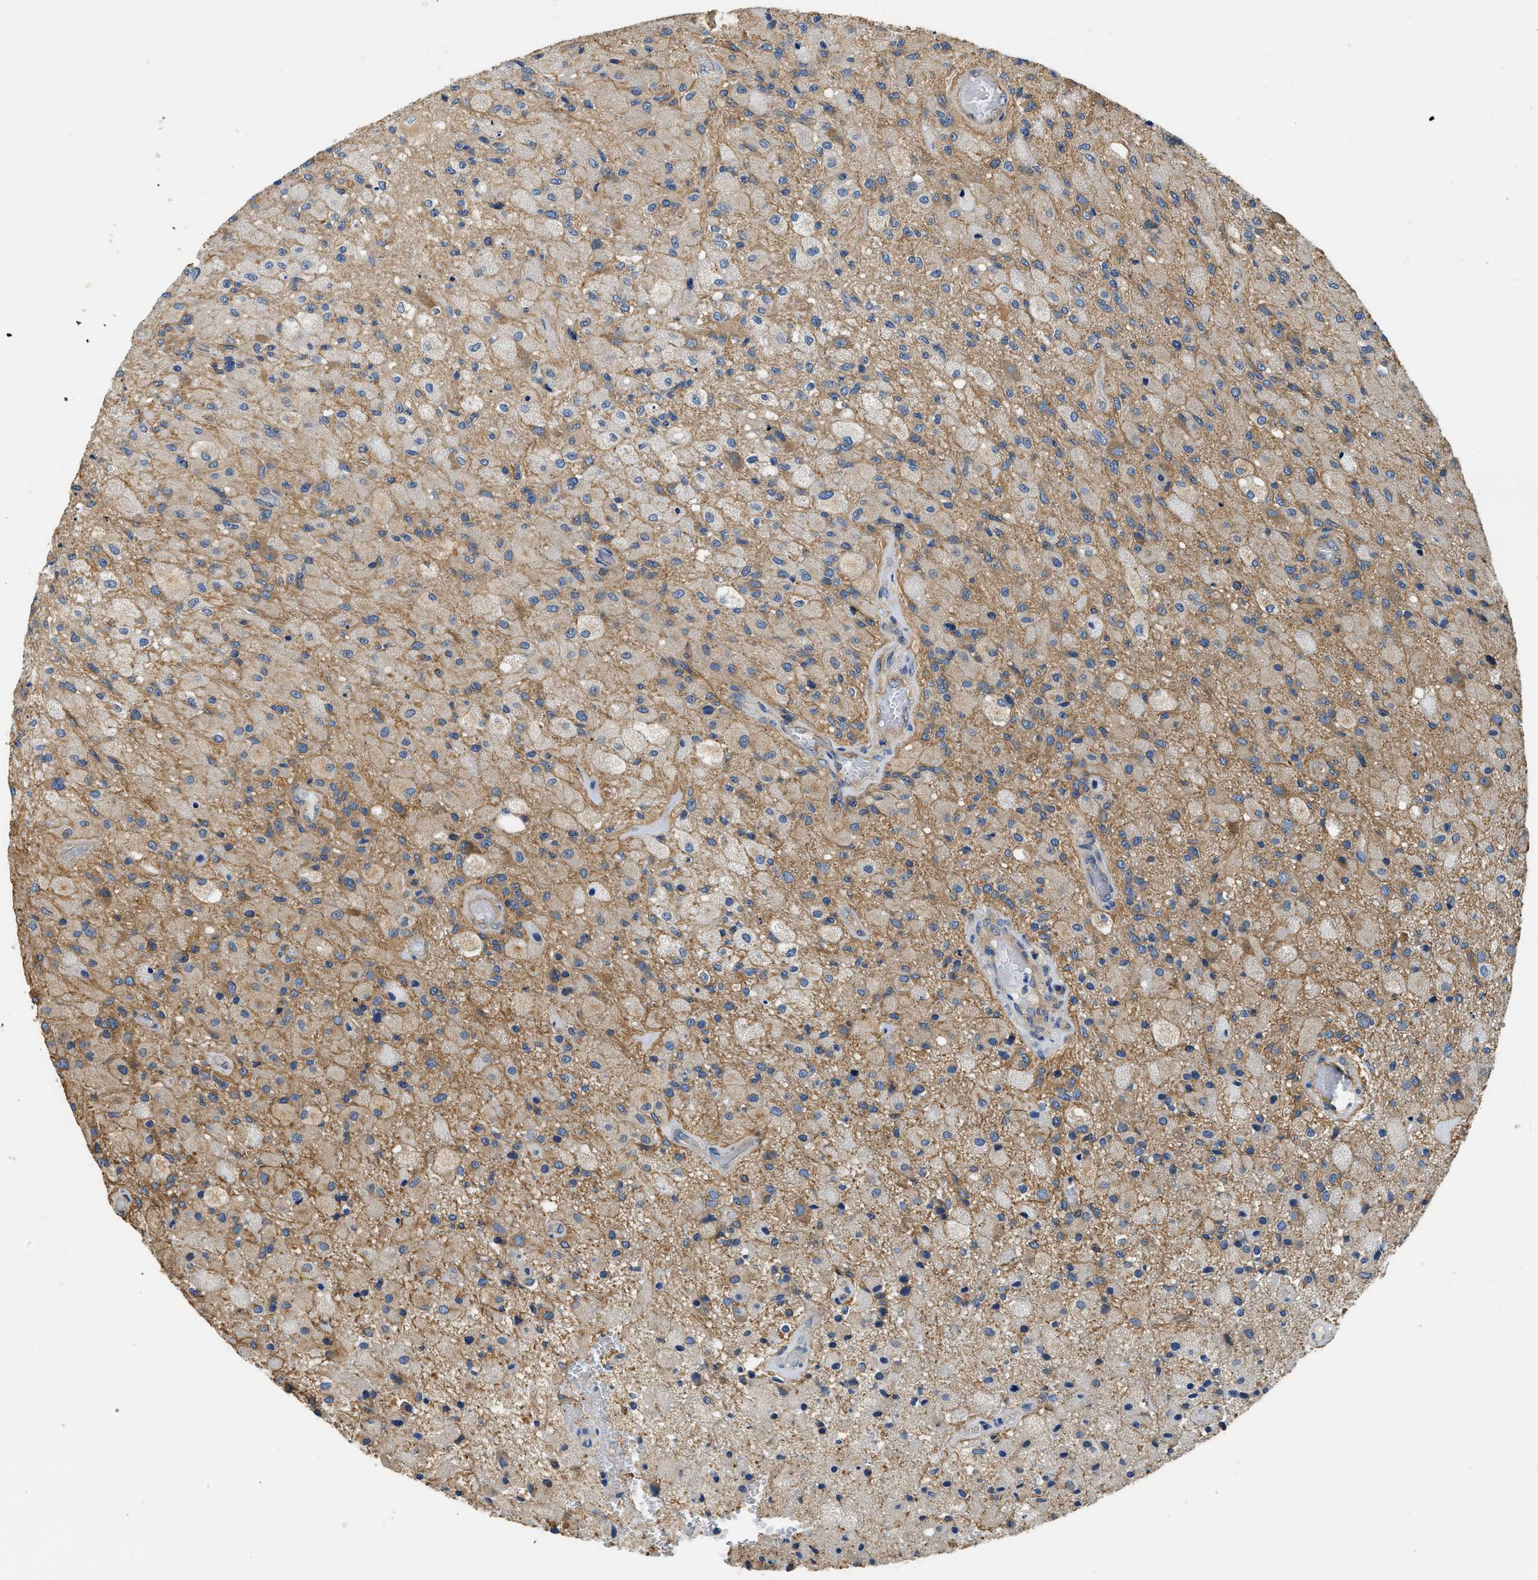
{"staining": {"intensity": "moderate", "quantity": "25%-75%", "location": "cytoplasmic/membranous"}, "tissue": "glioma", "cell_type": "Tumor cells", "image_type": "cancer", "snomed": [{"axis": "morphology", "description": "Normal tissue, NOS"}, {"axis": "morphology", "description": "Glioma, malignant, High grade"}, {"axis": "topography", "description": "Cerebral cortex"}], "caption": "This micrograph shows high-grade glioma (malignant) stained with immunohistochemistry to label a protein in brown. The cytoplasmic/membranous of tumor cells show moderate positivity for the protein. Nuclei are counter-stained blue.", "gene": "CSDE1", "patient": {"sex": "male", "age": 77}}